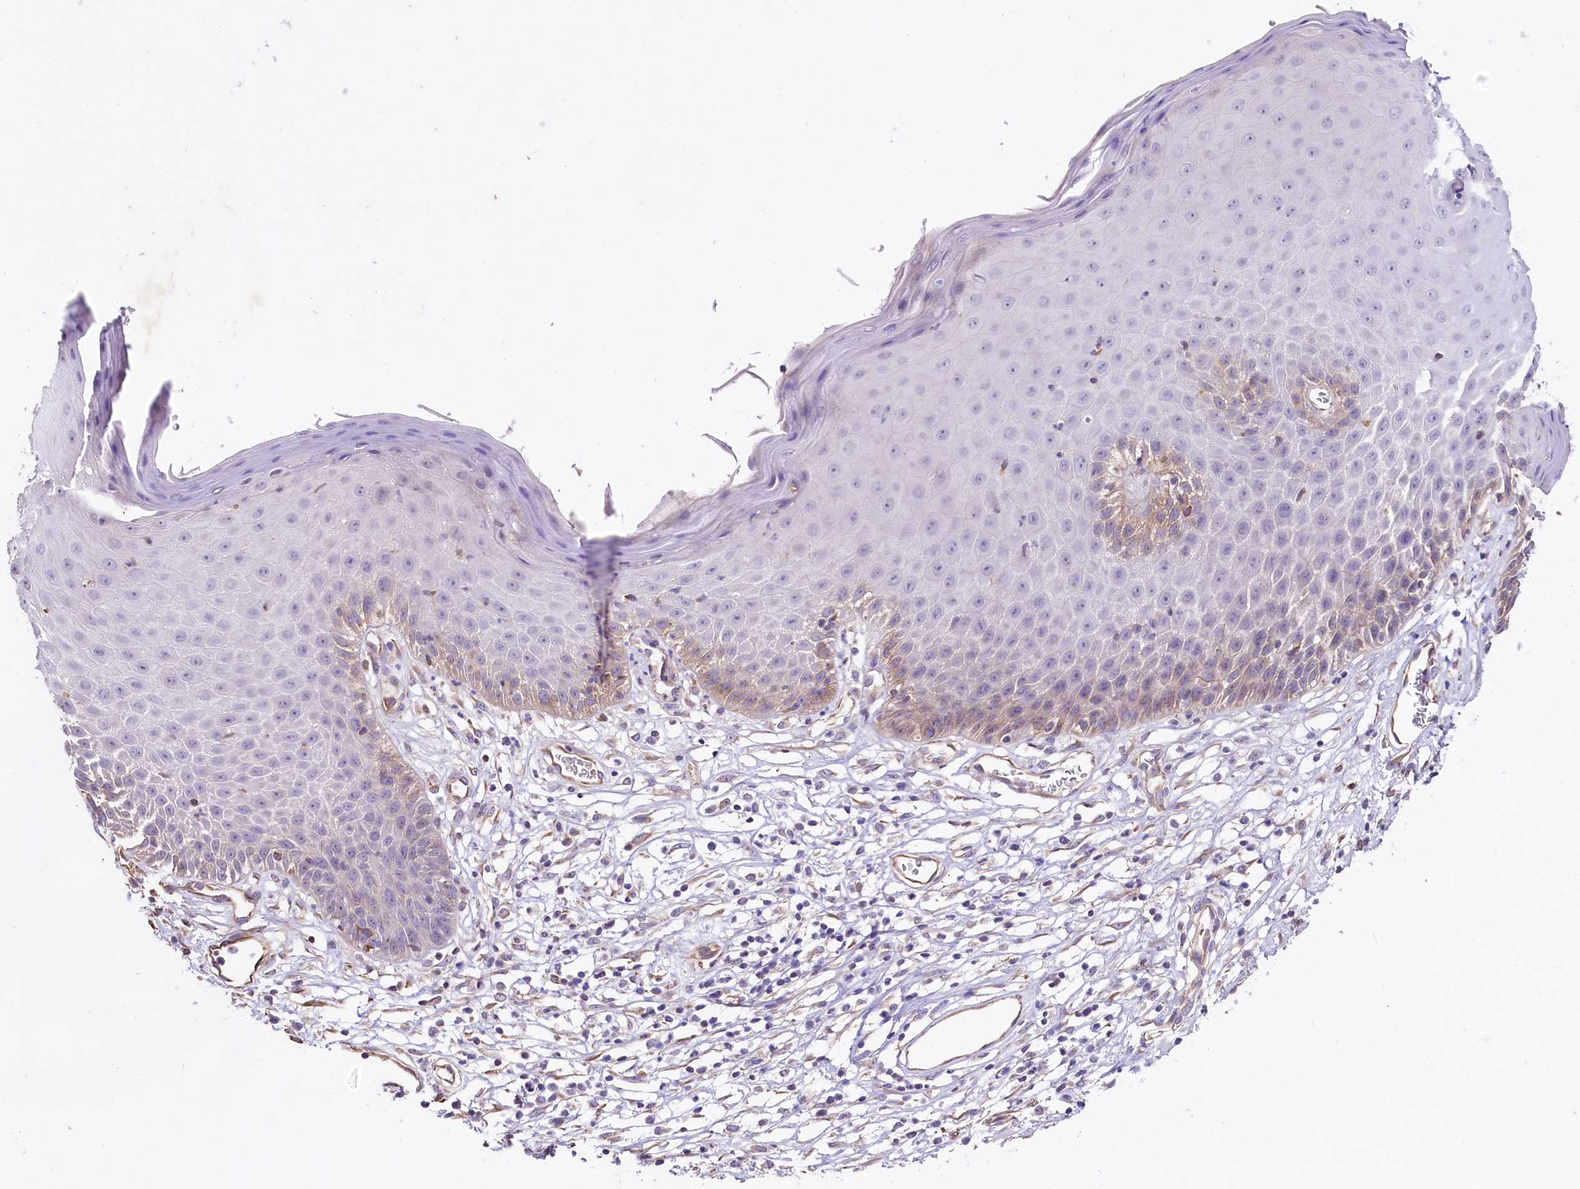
{"staining": {"intensity": "weak", "quantity": "<25%", "location": "cytoplasmic/membranous"}, "tissue": "skin", "cell_type": "Epidermal cells", "image_type": "normal", "snomed": [{"axis": "morphology", "description": "Normal tissue, NOS"}, {"axis": "topography", "description": "Vulva"}], "caption": "Immunohistochemistry micrograph of normal human skin stained for a protein (brown), which displays no staining in epidermal cells.", "gene": "SLC7A1", "patient": {"sex": "female", "age": 68}}